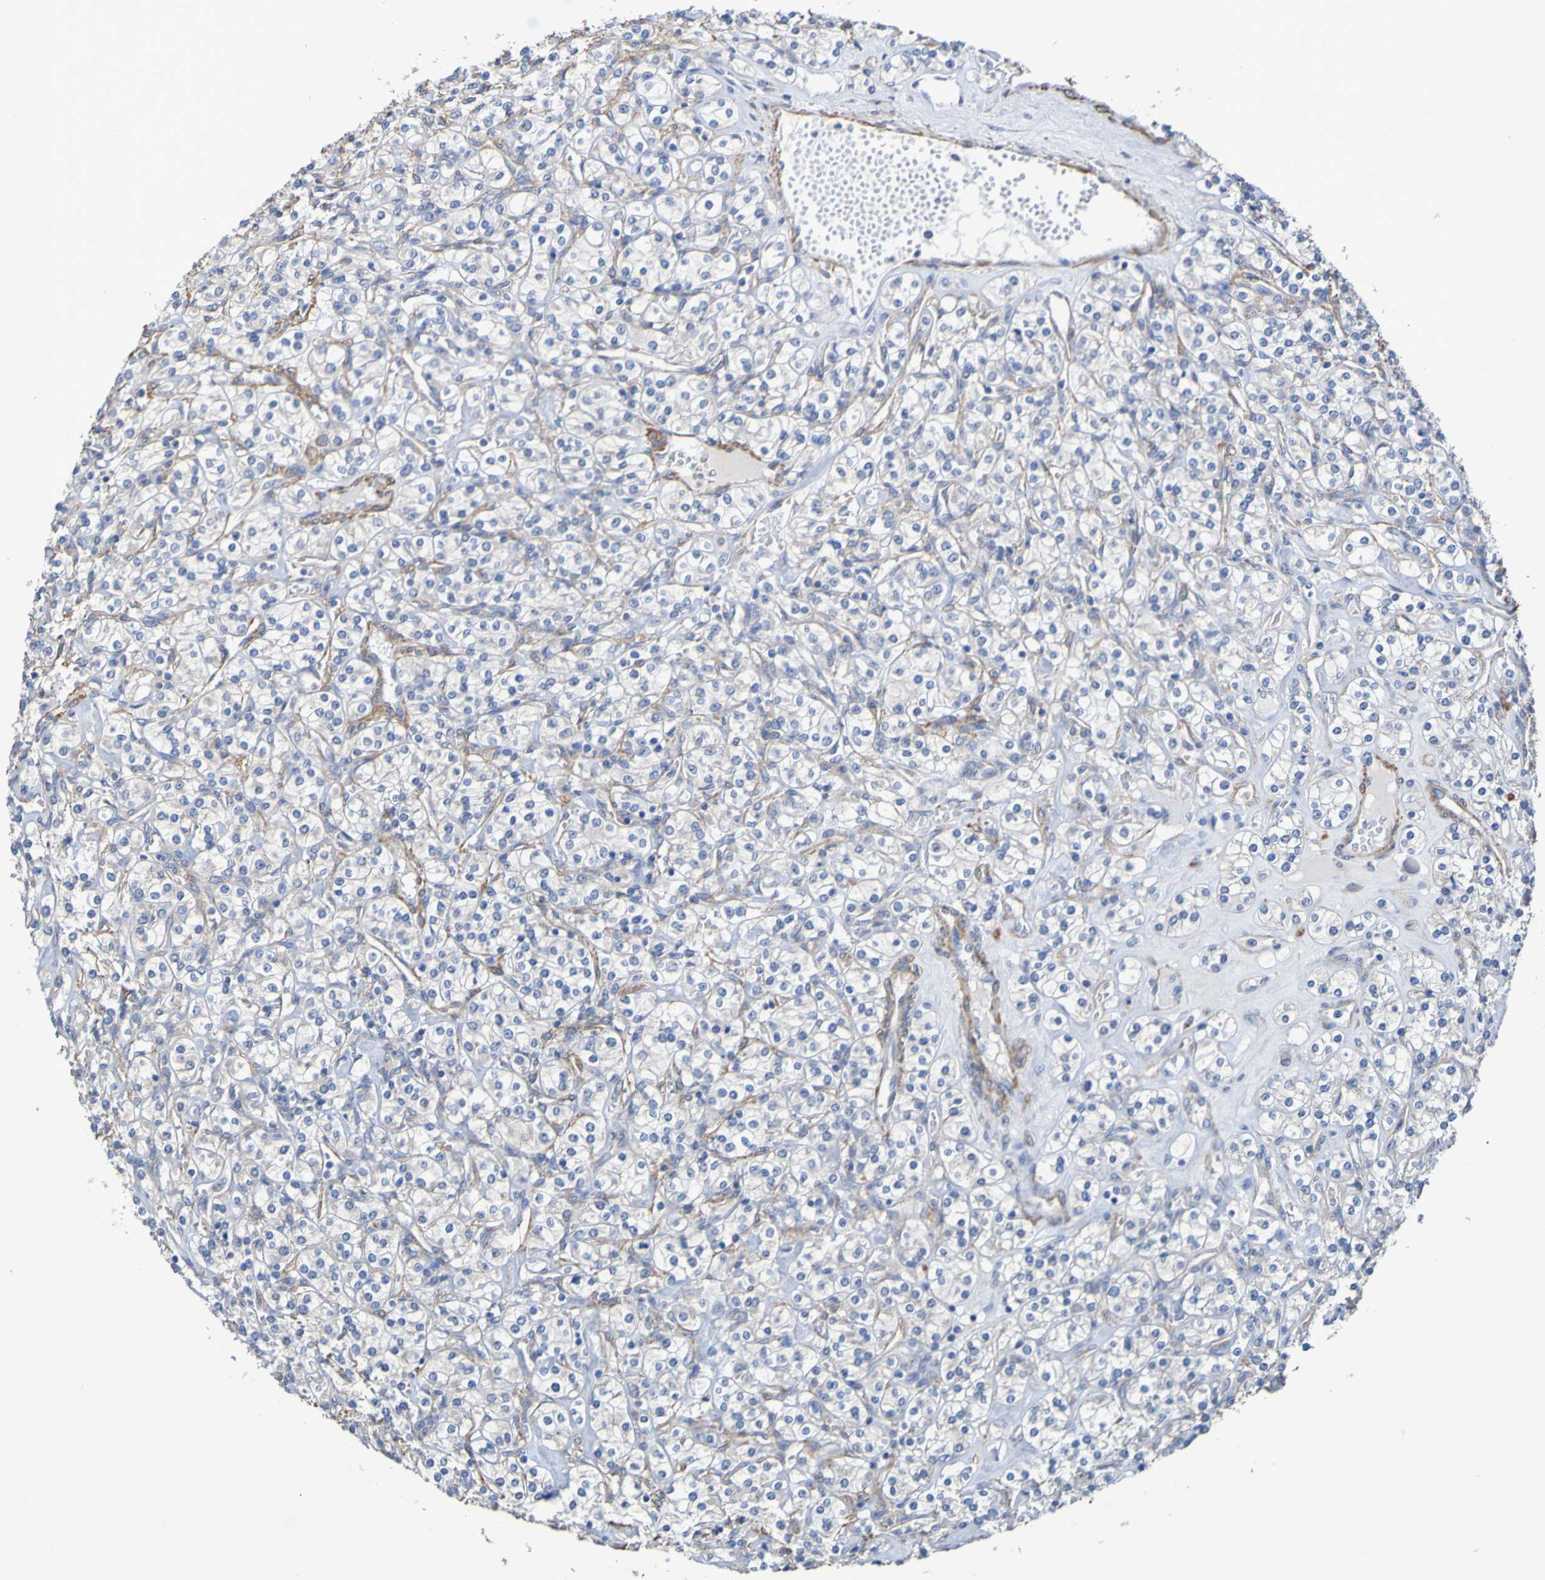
{"staining": {"intensity": "negative", "quantity": "none", "location": "none"}, "tissue": "renal cancer", "cell_type": "Tumor cells", "image_type": "cancer", "snomed": [{"axis": "morphology", "description": "Adenocarcinoma, NOS"}, {"axis": "topography", "description": "Kidney"}], "caption": "Immunohistochemical staining of human renal cancer (adenocarcinoma) shows no significant expression in tumor cells. (DAB (3,3'-diaminobenzidine) IHC, high magnification).", "gene": "SRPRB", "patient": {"sex": "male", "age": 77}}